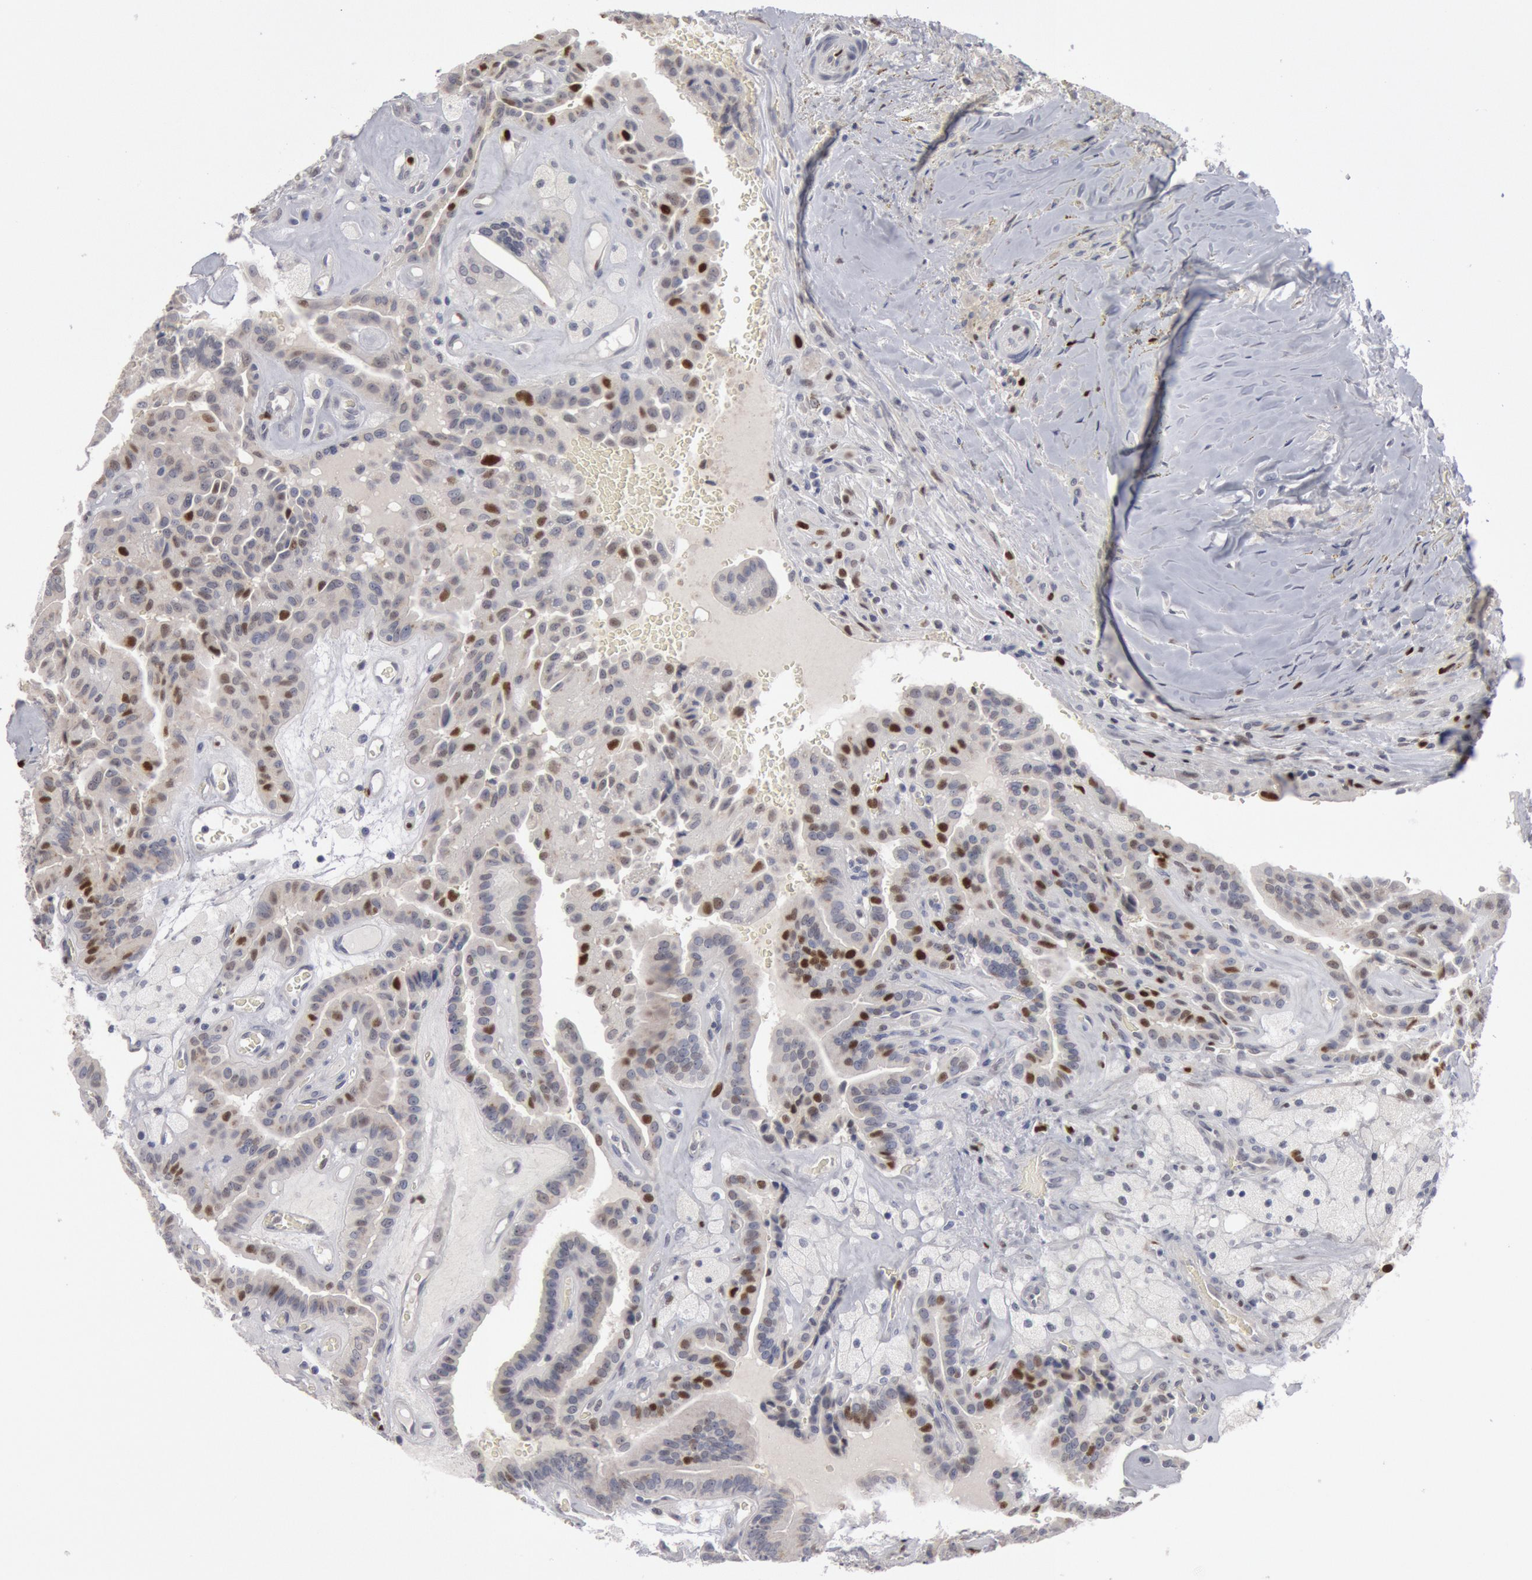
{"staining": {"intensity": "moderate", "quantity": "25%-75%", "location": "nuclear"}, "tissue": "thyroid cancer", "cell_type": "Tumor cells", "image_type": "cancer", "snomed": [{"axis": "morphology", "description": "Papillary adenocarcinoma, NOS"}, {"axis": "topography", "description": "Thyroid gland"}], "caption": "Thyroid papillary adenocarcinoma stained with immunohistochemistry (IHC) shows moderate nuclear expression in about 25%-75% of tumor cells. Nuclei are stained in blue.", "gene": "WDHD1", "patient": {"sex": "male", "age": 87}}